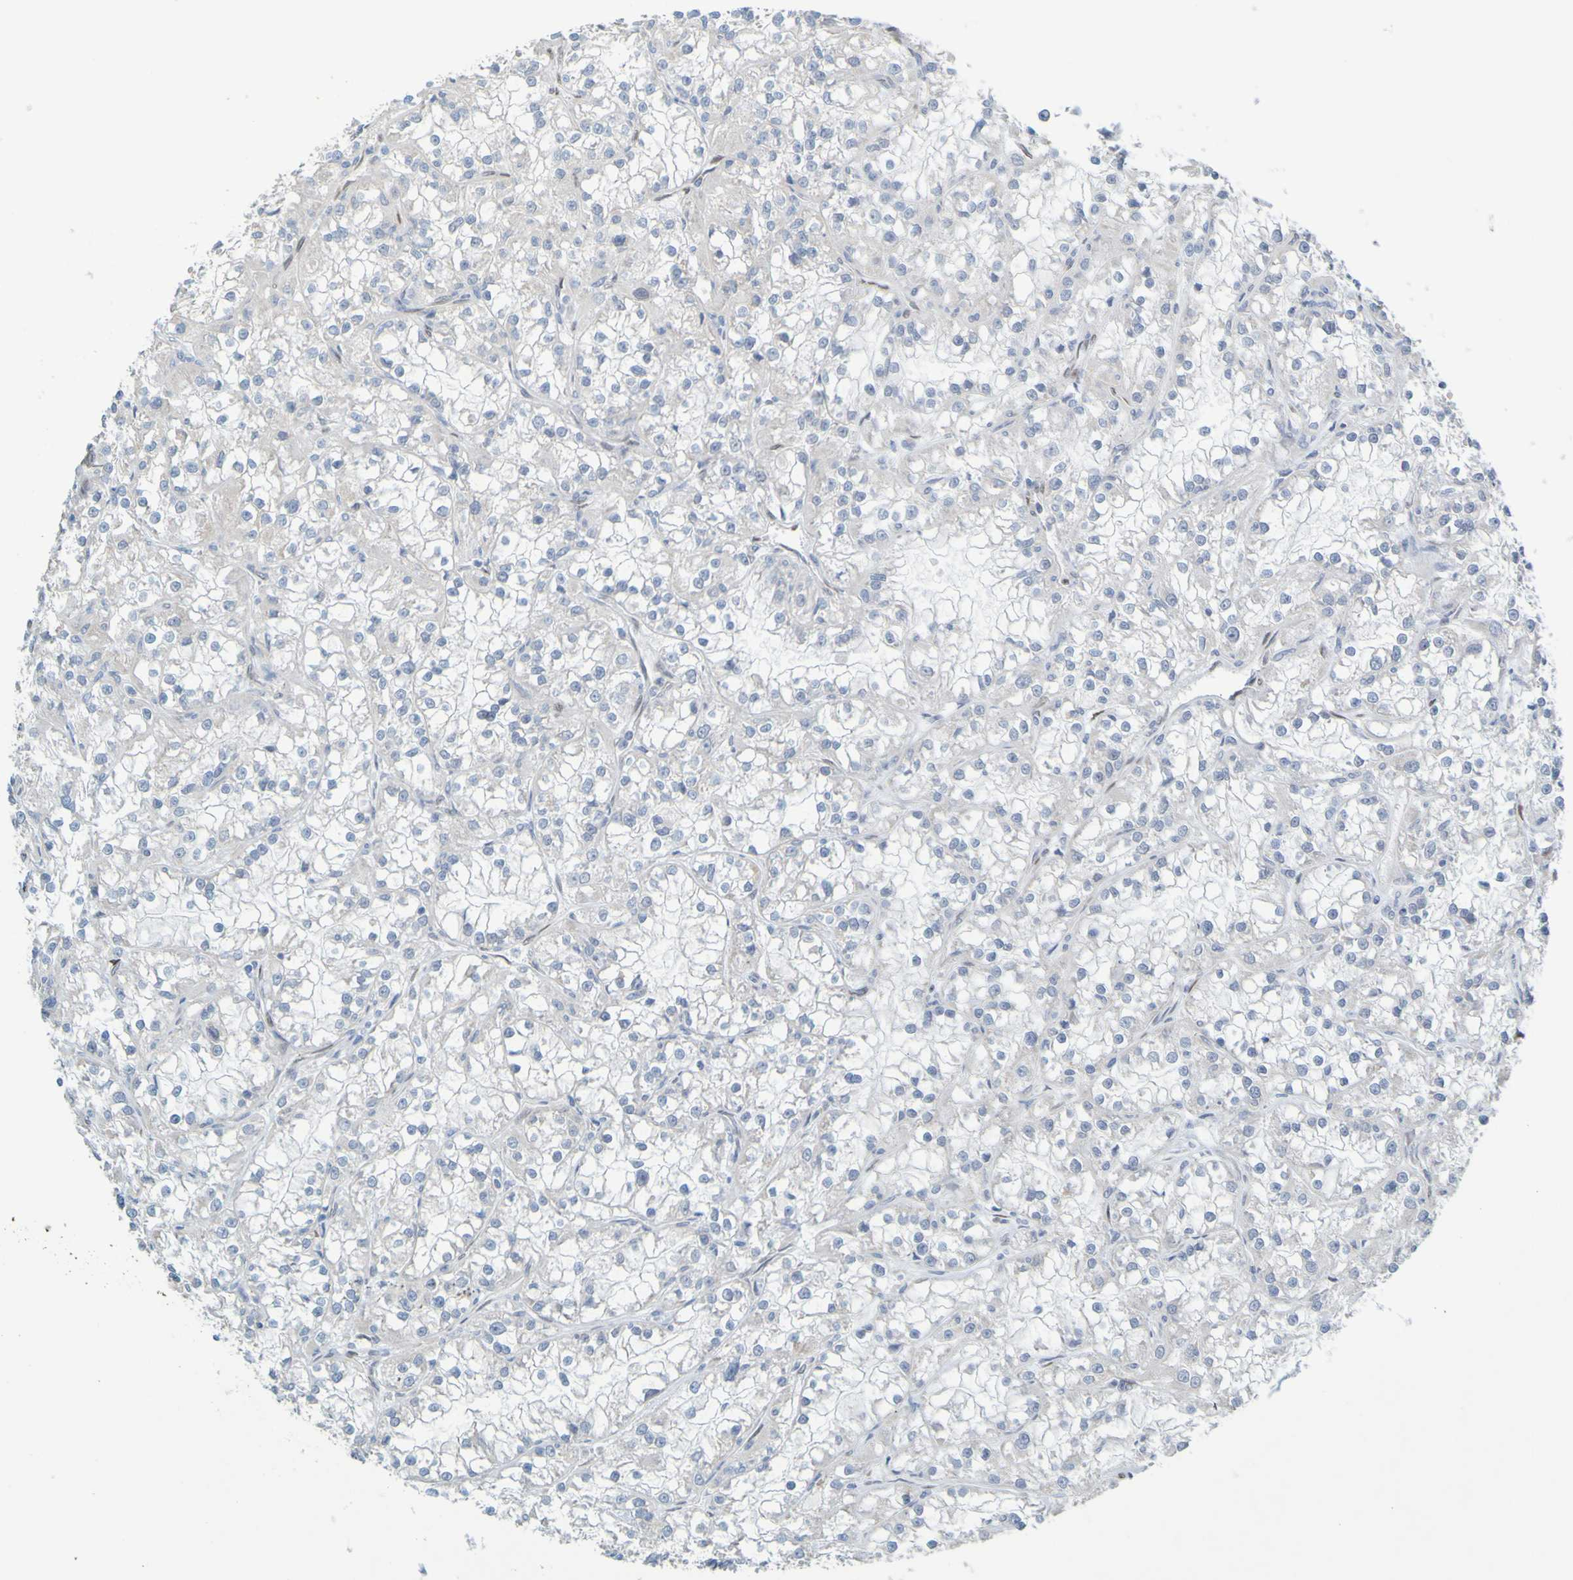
{"staining": {"intensity": "negative", "quantity": "none", "location": "none"}, "tissue": "renal cancer", "cell_type": "Tumor cells", "image_type": "cancer", "snomed": [{"axis": "morphology", "description": "Adenocarcinoma, NOS"}, {"axis": "topography", "description": "Kidney"}], "caption": "IHC micrograph of neoplastic tissue: renal cancer (adenocarcinoma) stained with DAB displays no significant protein positivity in tumor cells.", "gene": "MAG", "patient": {"sex": "female", "age": 52}}